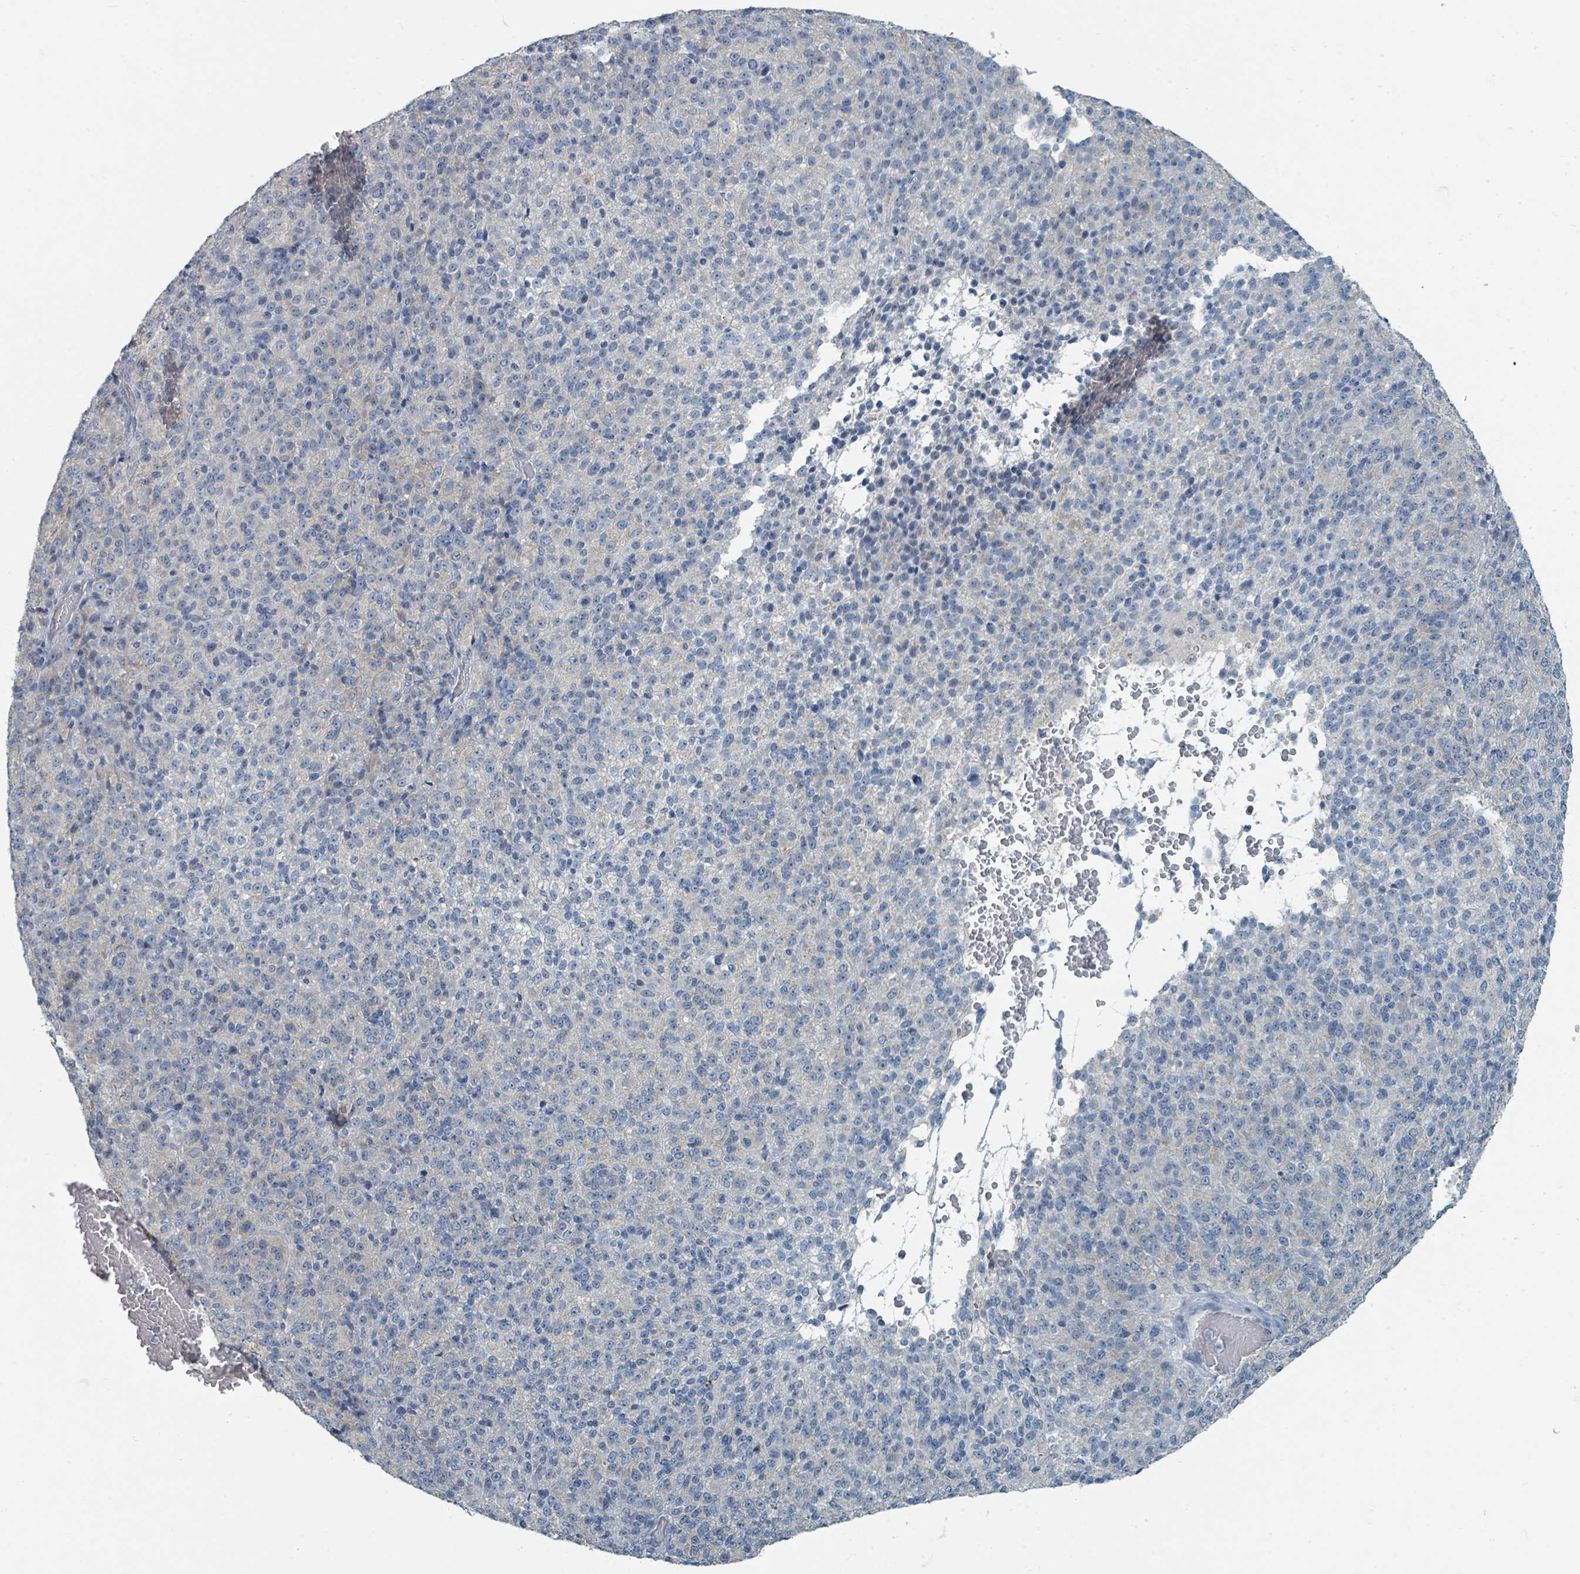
{"staining": {"intensity": "negative", "quantity": "none", "location": "none"}, "tissue": "melanoma", "cell_type": "Tumor cells", "image_type": "cancer", "snomed": [{"axis": "morphology", "description": "Malignant melanoma, Metastatic site"}, {"axis": "topography", "description": "Brain"}], "caption": "A high-resolution micrograph shows IHC staining of malignant melanoma (metastatic site), which shows no significant positivity in tumor cells.", "gene": "RASA4", "patient": {"sex": "female", "age": 56}}